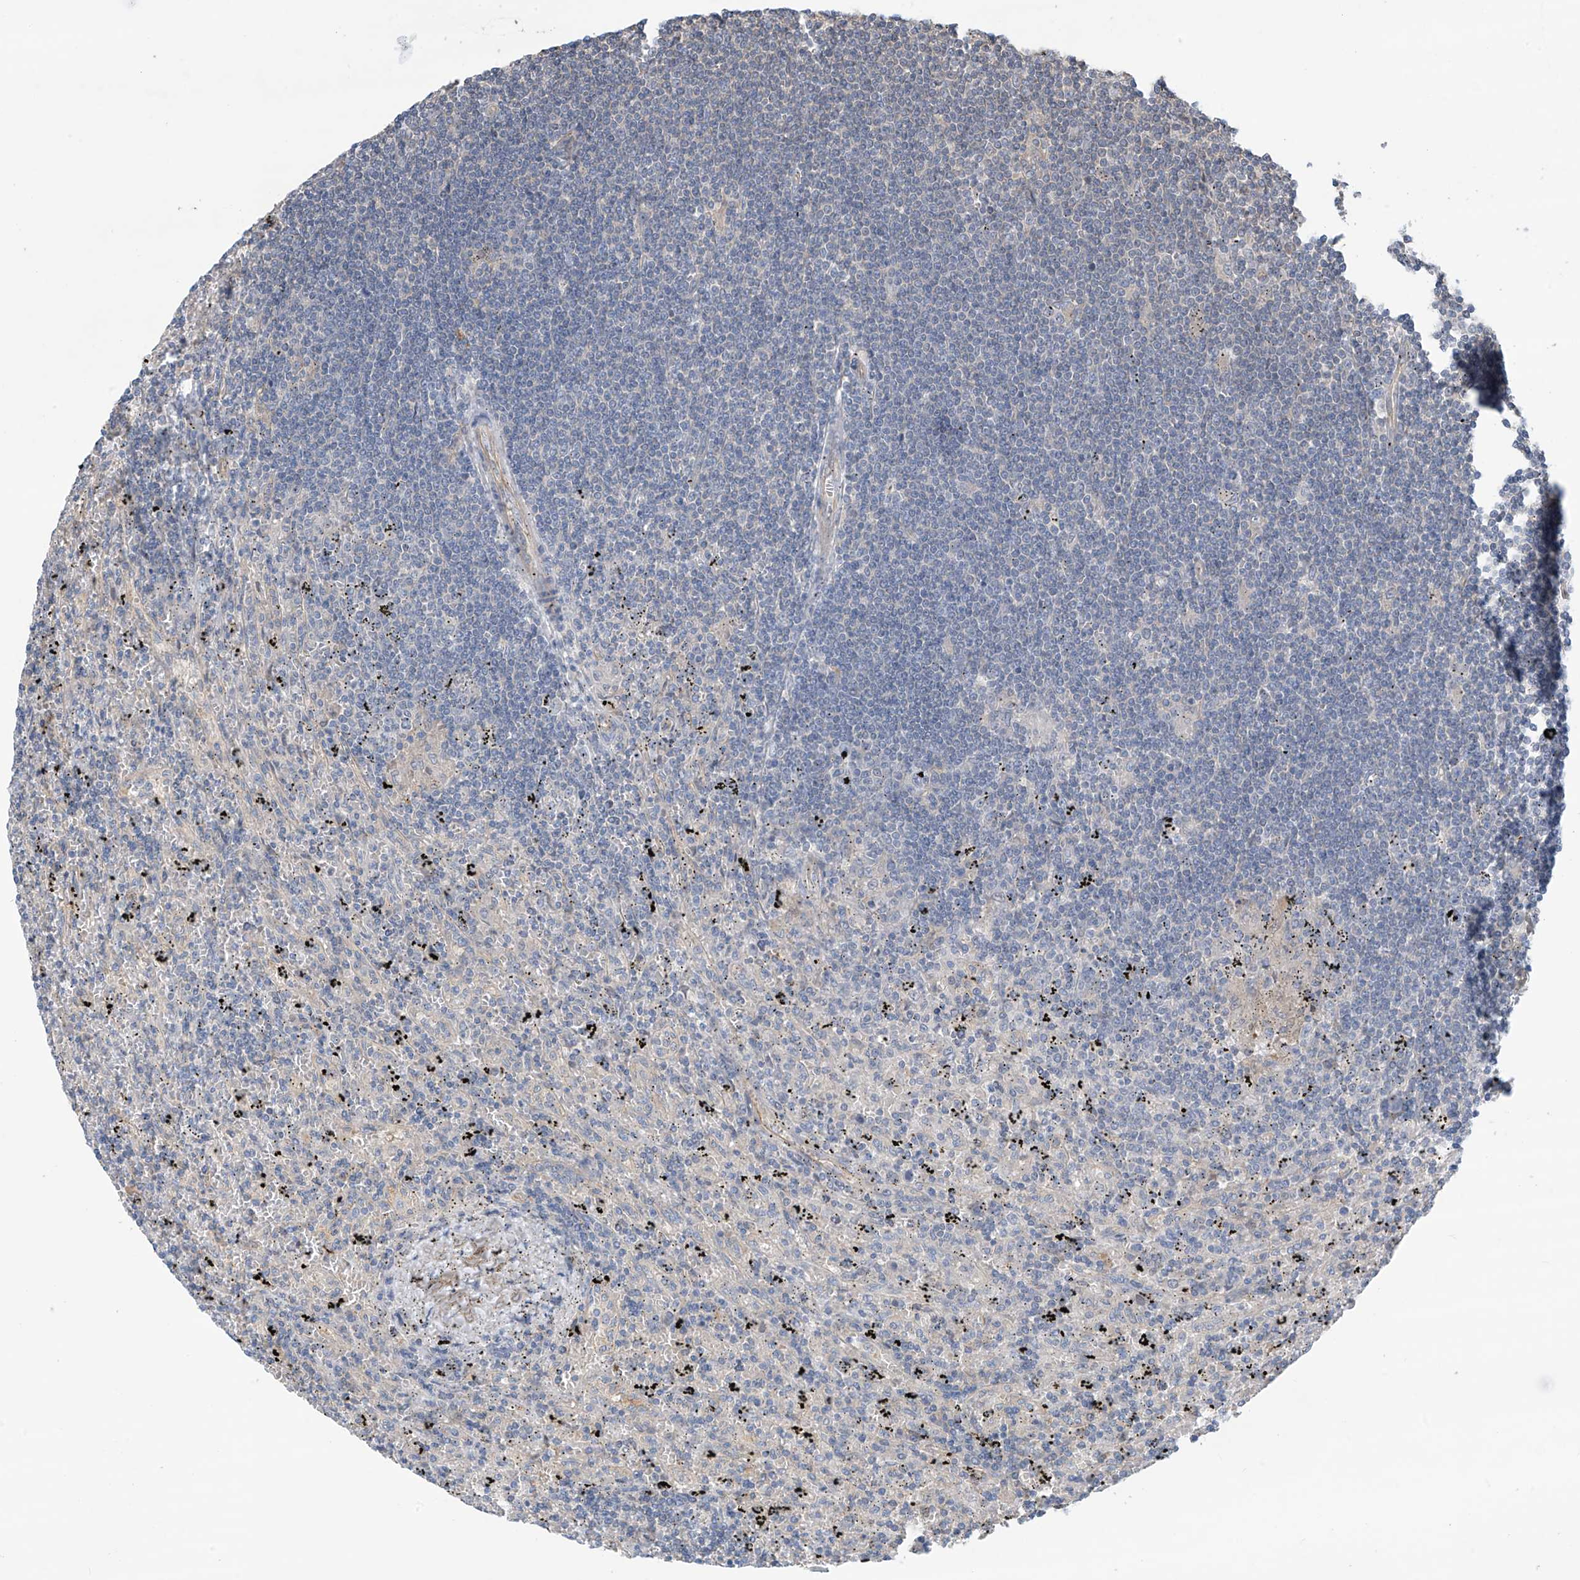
{"staining": {"intensity": "negative", "quantity": "none", "location": "none"}, "tissue": "lymphoma", "cell_type": "Tumor cells", "image_type": "cancer", "snomed": [{"axis": "morphology", "description": "Malignant lymphoma, non-Hodgkin's type, Low grade"}, {"axis": "topography", "description": "Spleen"}], "caption": "High power microscopy photomicrograph of an immunohistochemistry image of lymphoma, revealing no significant staining in tumor cells. (DAB immunohistochemistry visualized using brightfield microscopy, high magnification).", "gene": "PHACTR4", "patient": {"sex": "male", "age": 76}}